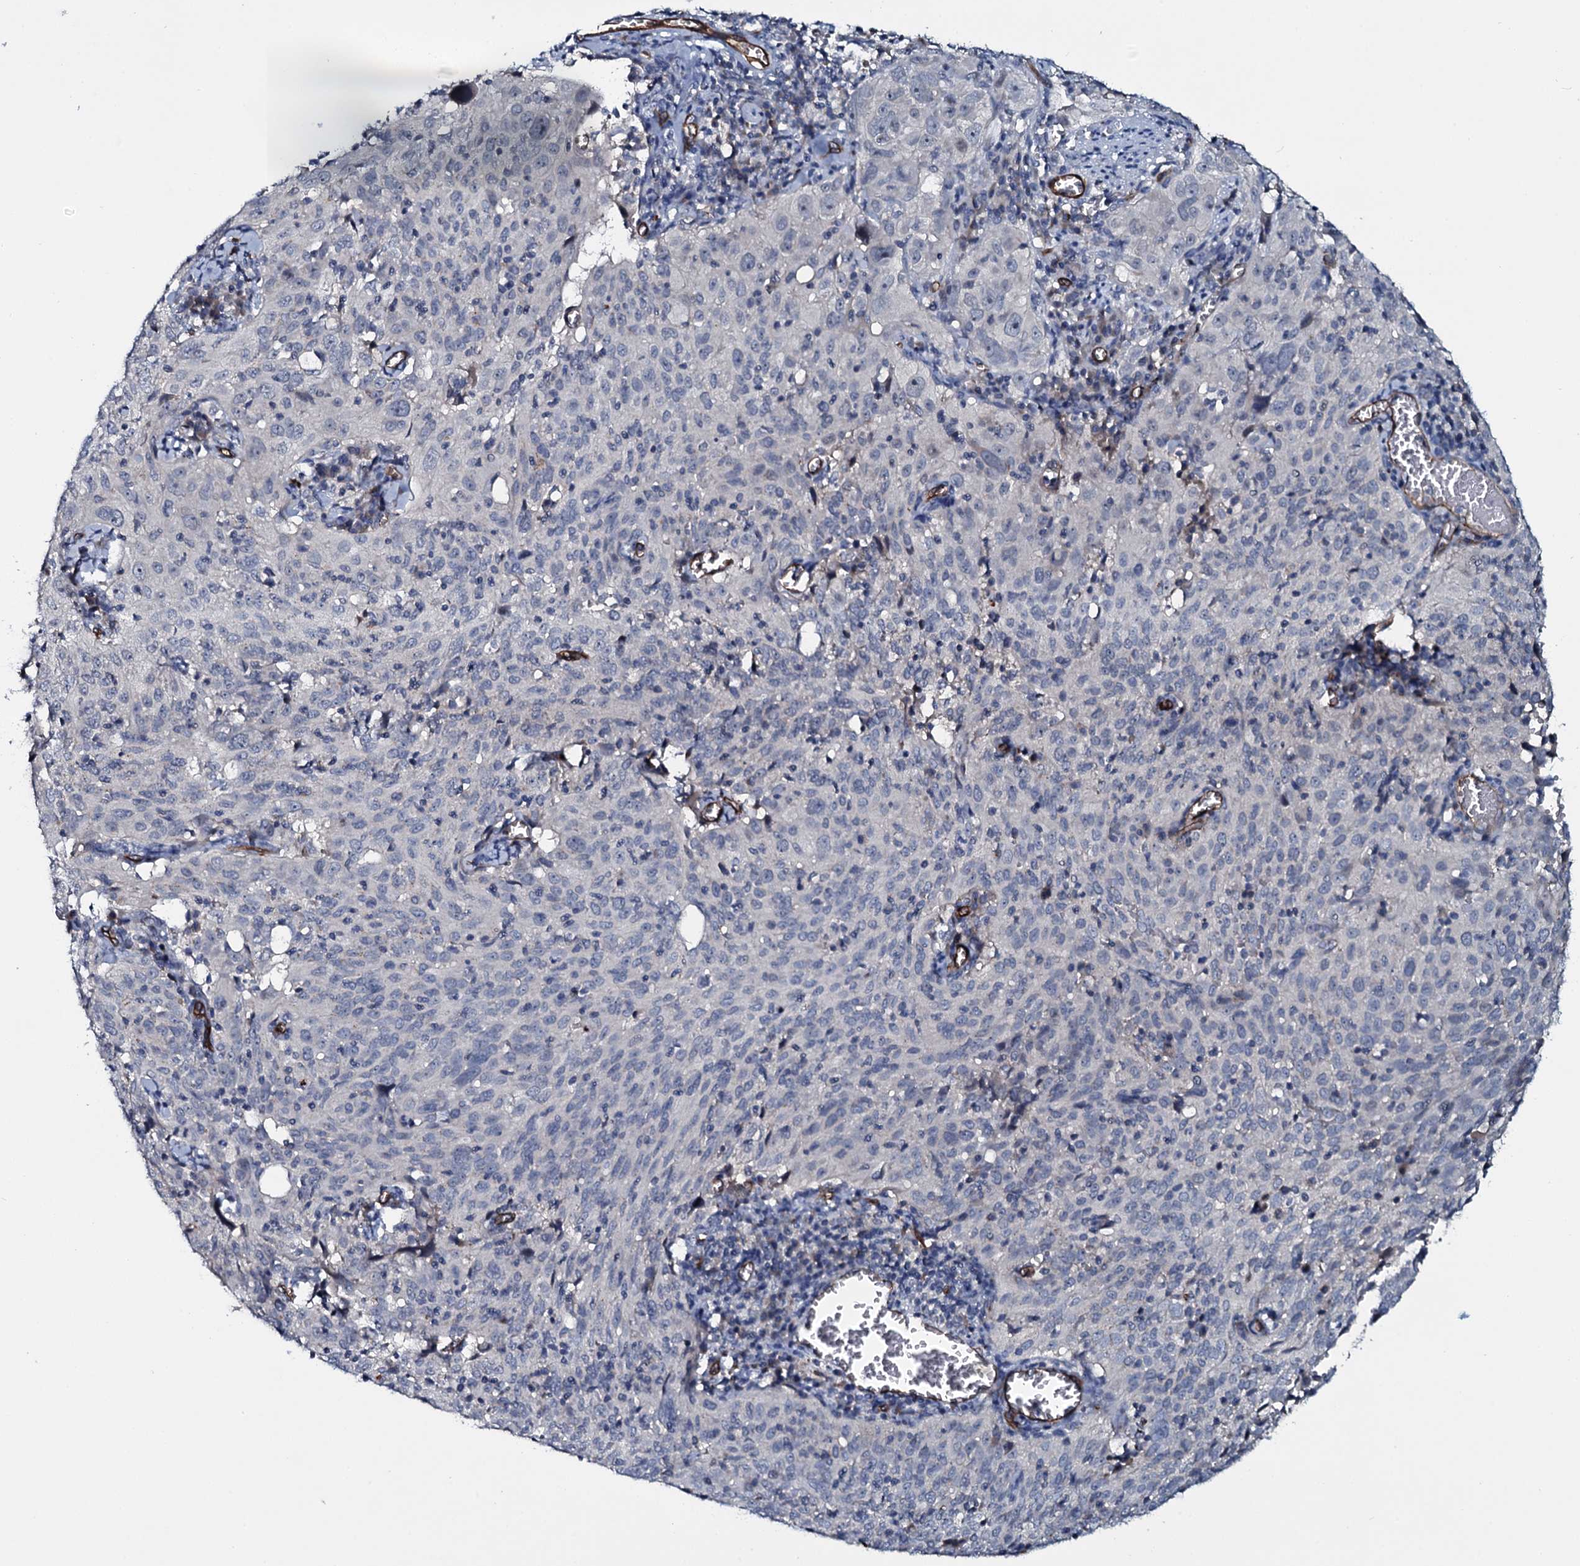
{"staining": {"intensity": "negative", "quantity": "none", "location": "none"}, "tissue": "cervical cancer", "cell_type": "Tumor cells", "image_type": "cancer", "snomed": [{"axis": "morphology", "description": "Squamous cell carcinoma, NOS"}, {"axis": "topography", "description": "Cervix"}], "caption": "A high-resolution photomicrograph shows immunohistochemistry (IHC) staining of squamous cell carcinoma (cervical), which displays no significant positivity in tumor cells. Nuclei are stained in blue.", "gene": "CLEC14A", "patient": {"sex": "female", "age": 31}}